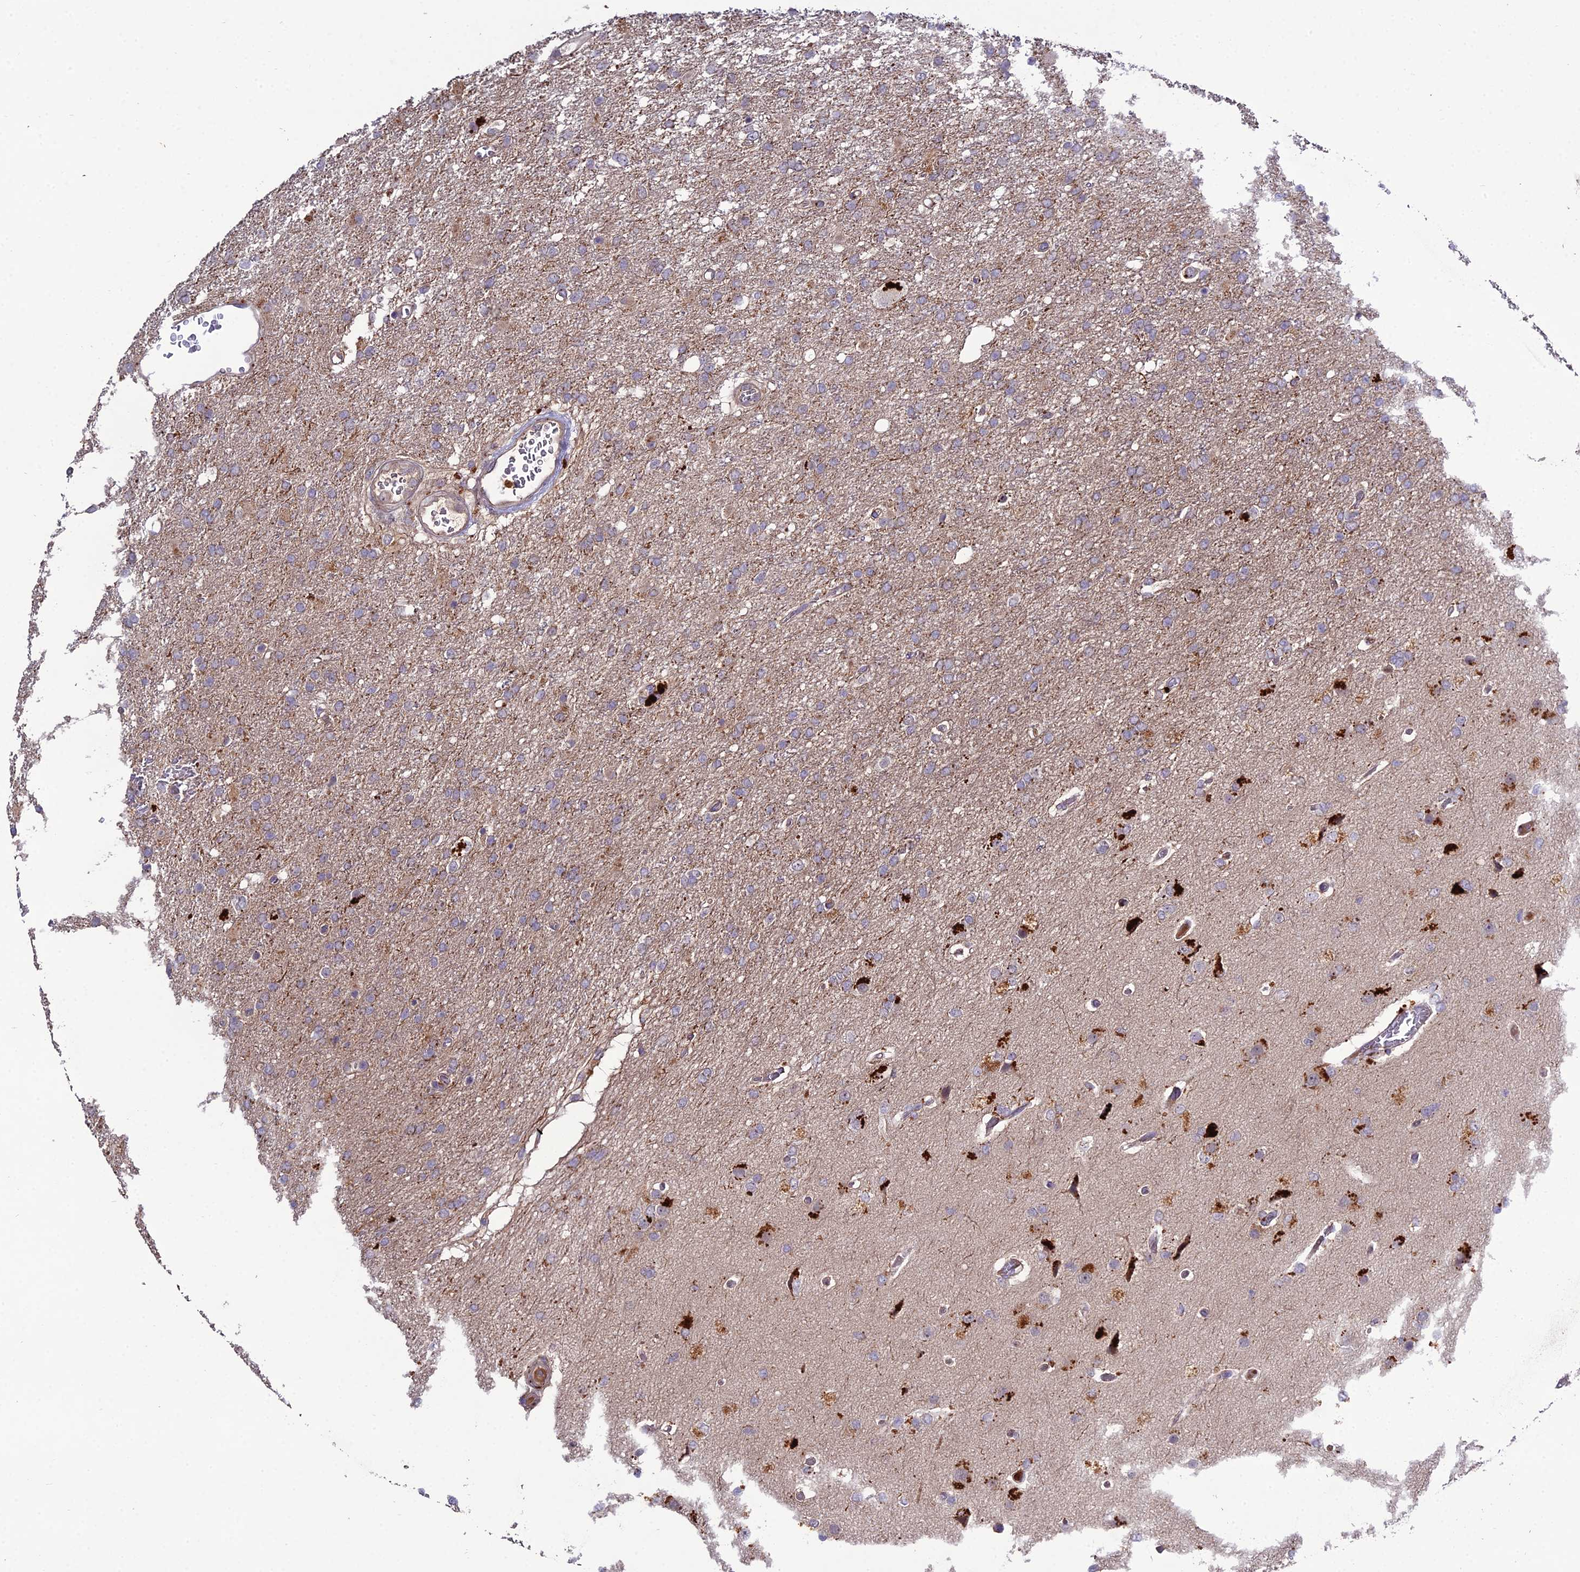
{"staining": {"intensity": "negative", "quantity": "none", "location": "none"}, "tissue": "glioma", "cell_type": "Tumor cells", "image_type": "cancer", "snomed": [{"axis": "morphology", "description": "Glioma, malignant, High grade"}, {"axis": "topography", "description": "Brain"}], "caption": "Malignant glioma (high-grade) was stained to show a protein in brown. There is no significant positivity in tumor cells.", "gene": "EID2", "patient": {"sex": "female", "age": 74}}